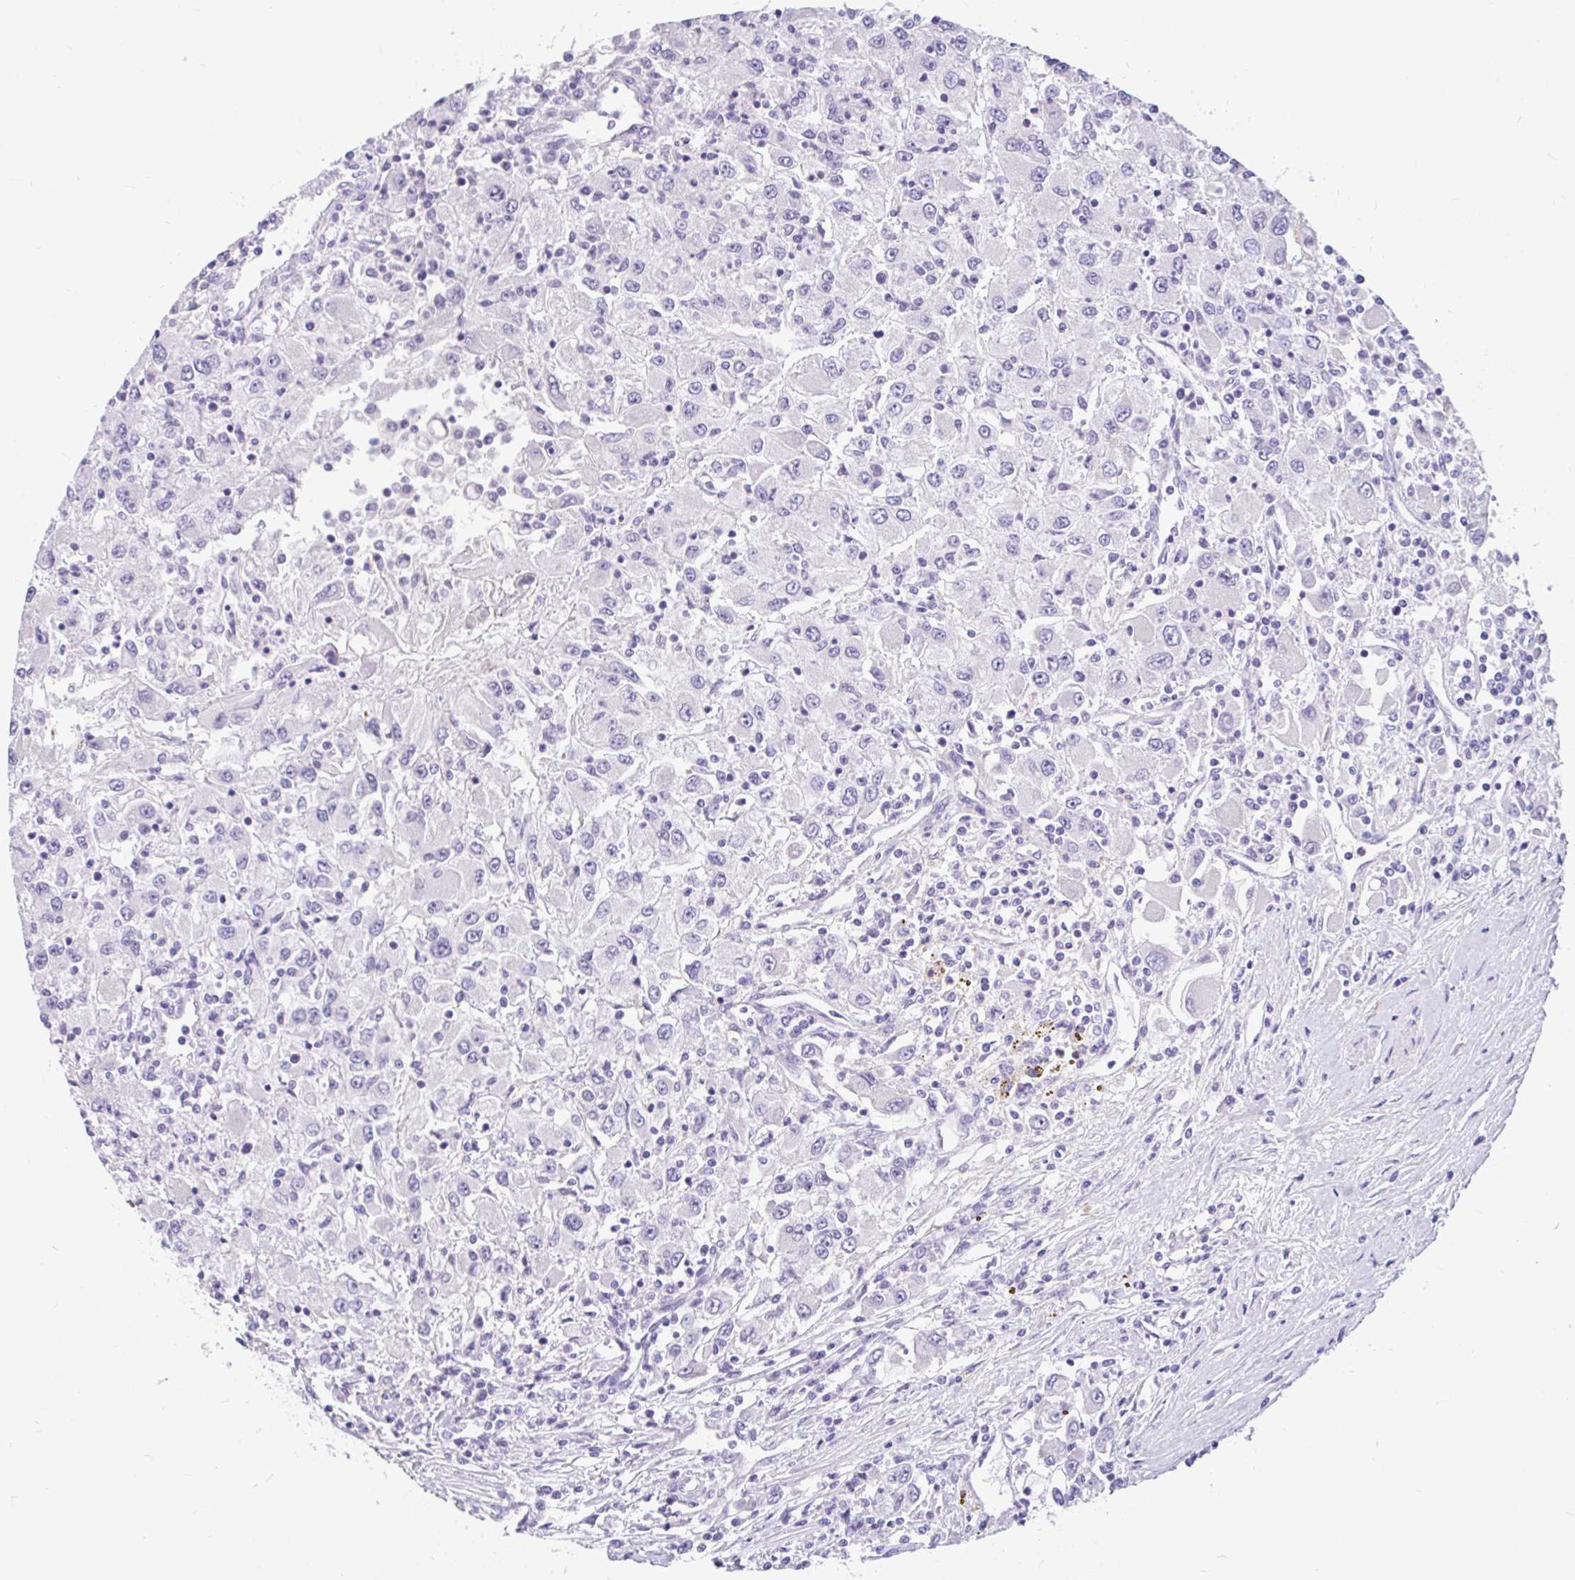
{"staining": {"intensity": "negative", "quantity": "none", "location": "none"}, "tissue": "renal cancer", "cell_type": "Tumor cells", "image_type": "cancer", "snomed": [{"axis": "morphology", "description": "Adenocarcinoma, NOS"}, {"axis": "topography", "description": "Kidney"}], "caption": "Tumor cells are negative for protein expression in human renal adenocarcinoma.", "gene": "KIAA2013", "patient": {"sex": "female", "age": 67}}